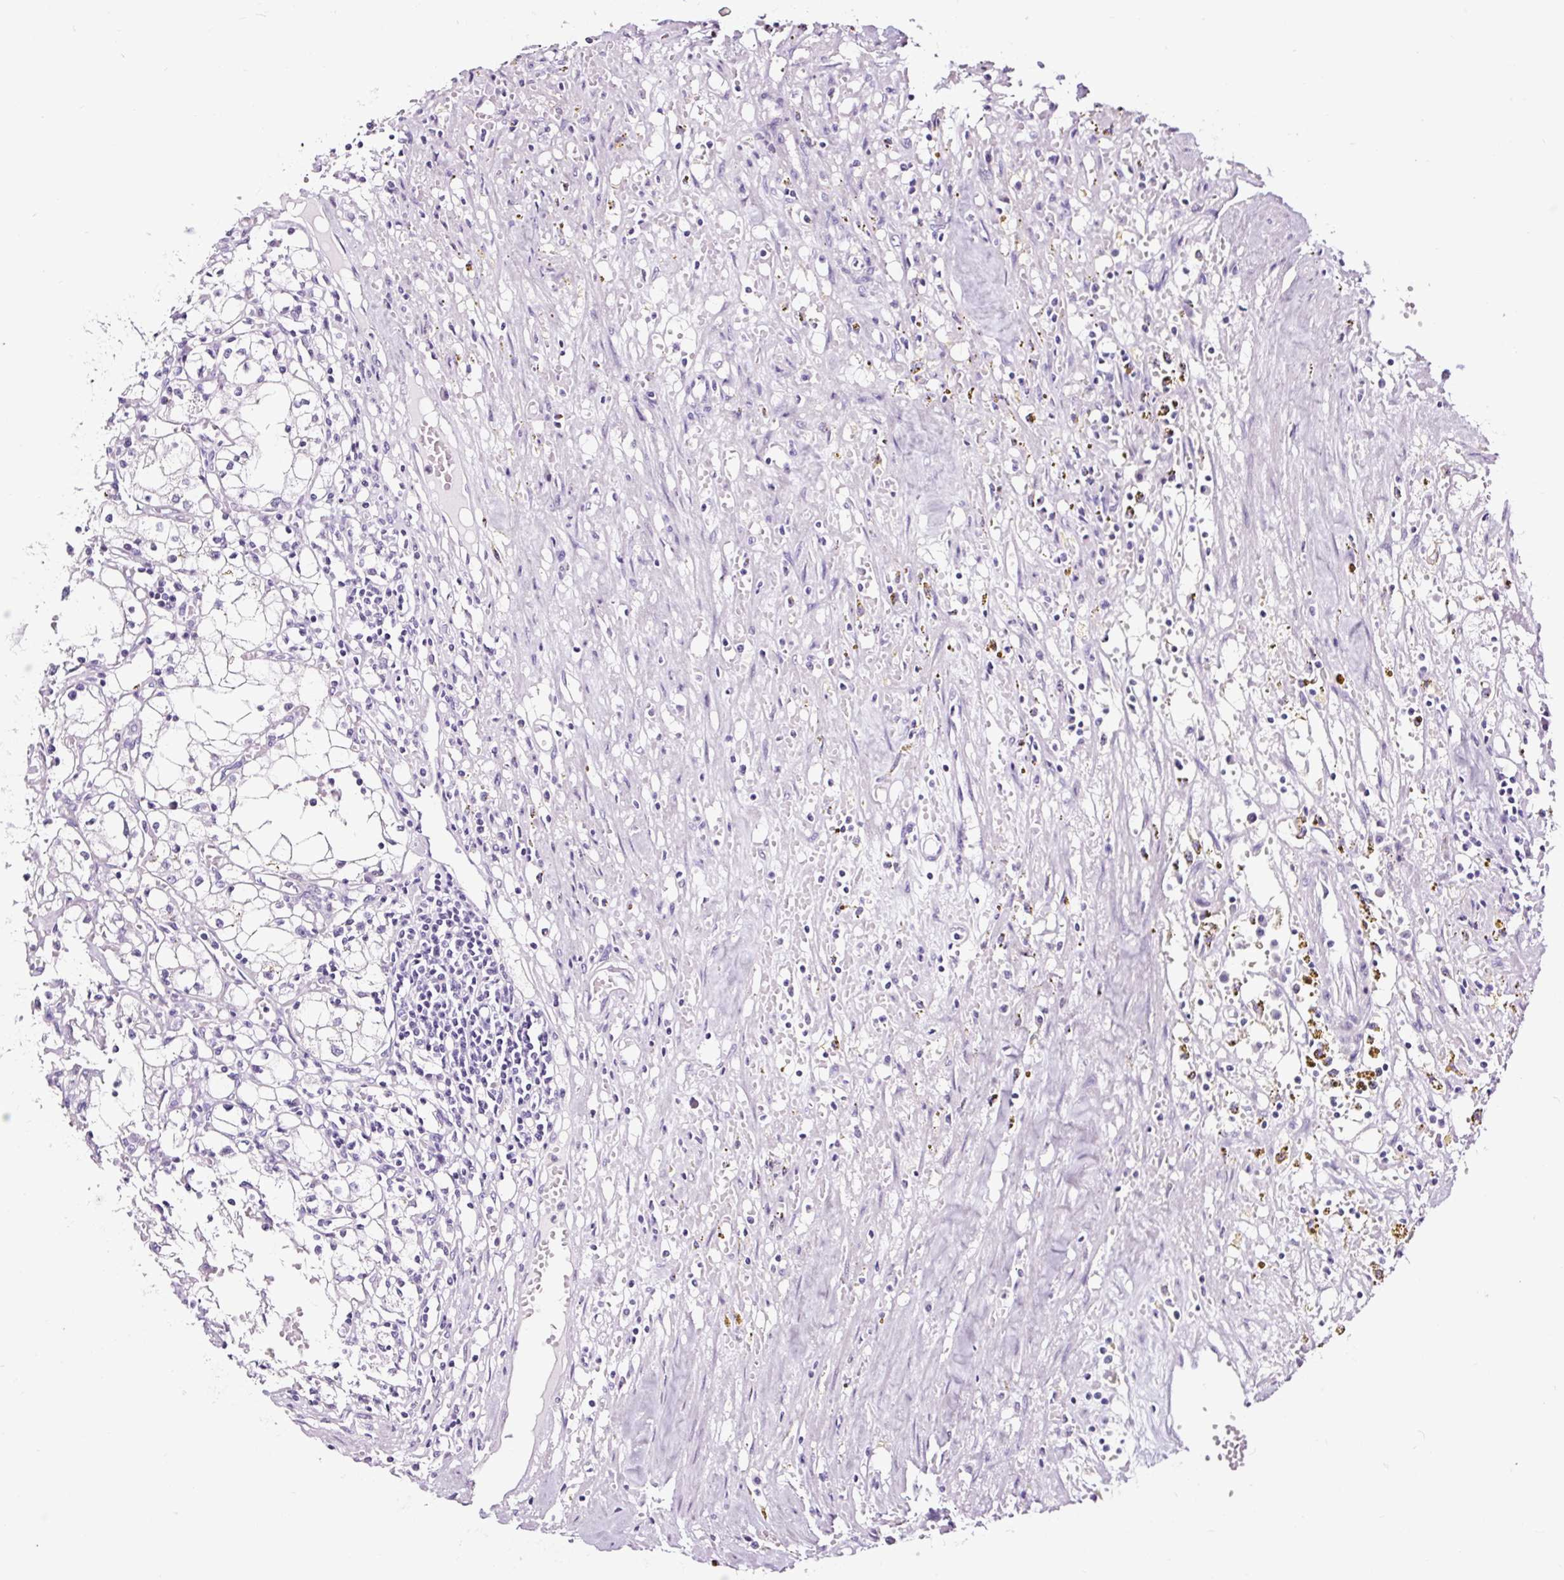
{"staining": {"intensity": "negative", "quantity": "none", "location": "none"}, "tissue": "renal cancer", "cell_type": "Tumor cells", "image_type": "cancer", "snomed": [{"axis": "morphology", "description": "Adenocarcinoma, NOS"}, {"axis": "topography", "description": "Kidney"}], "caption": "Renal cancer was stained to show a protein in brown. There is no significant positivity in tumor cells. Brightfield microscopy of IHC stained with DAB (3,3'-diaminobenzidine) (brown) and hematoxylin (blue), captured at high magnification.", "gene": "NPHS2", "patient": {"sex": "male", "age": 56}}